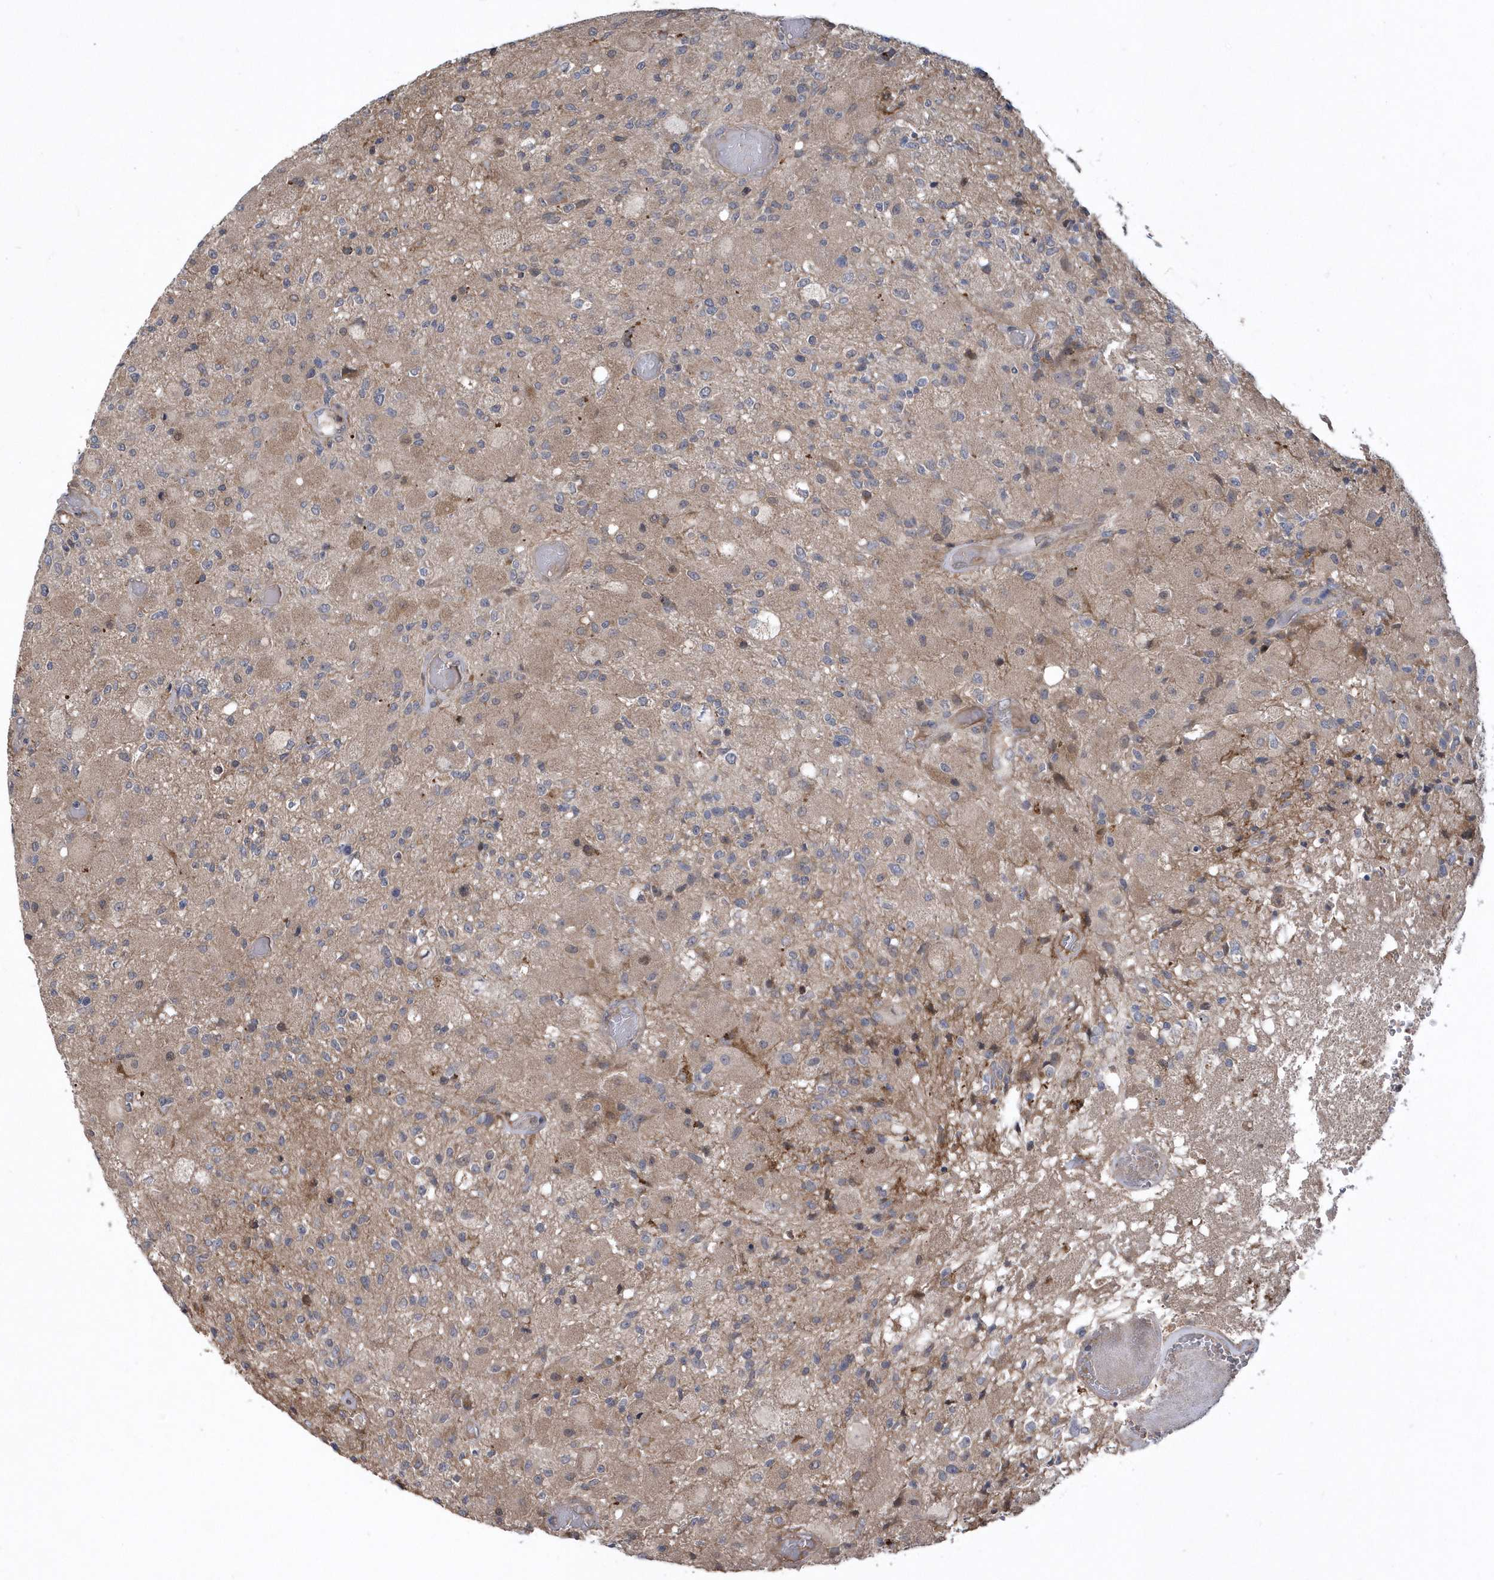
{"staining": {"intensity": "negative", "quantity": "none", "location": "none"}, "tissue": "glioma", "cell_type": "Tumor cells", "image_type": "cancer", "snomed": [{"axis": "morphology", "description": "Normal tissue, NOS"}, {"axis": "morphology", "description": "Glioma, malignant, High grade"}, {"axis": "topography", "description": "Cerebral cortex"}], "caption": "This histopathology image is of malignant glioma (high-grade) stained with immunohistochemistry (IHC) to label a protein in brown with the nuclei are counter-stained blue. There is no staining in tumor cells.", "gene": "HMGCS1", "patient": {"sex": "male", "age": 77}}